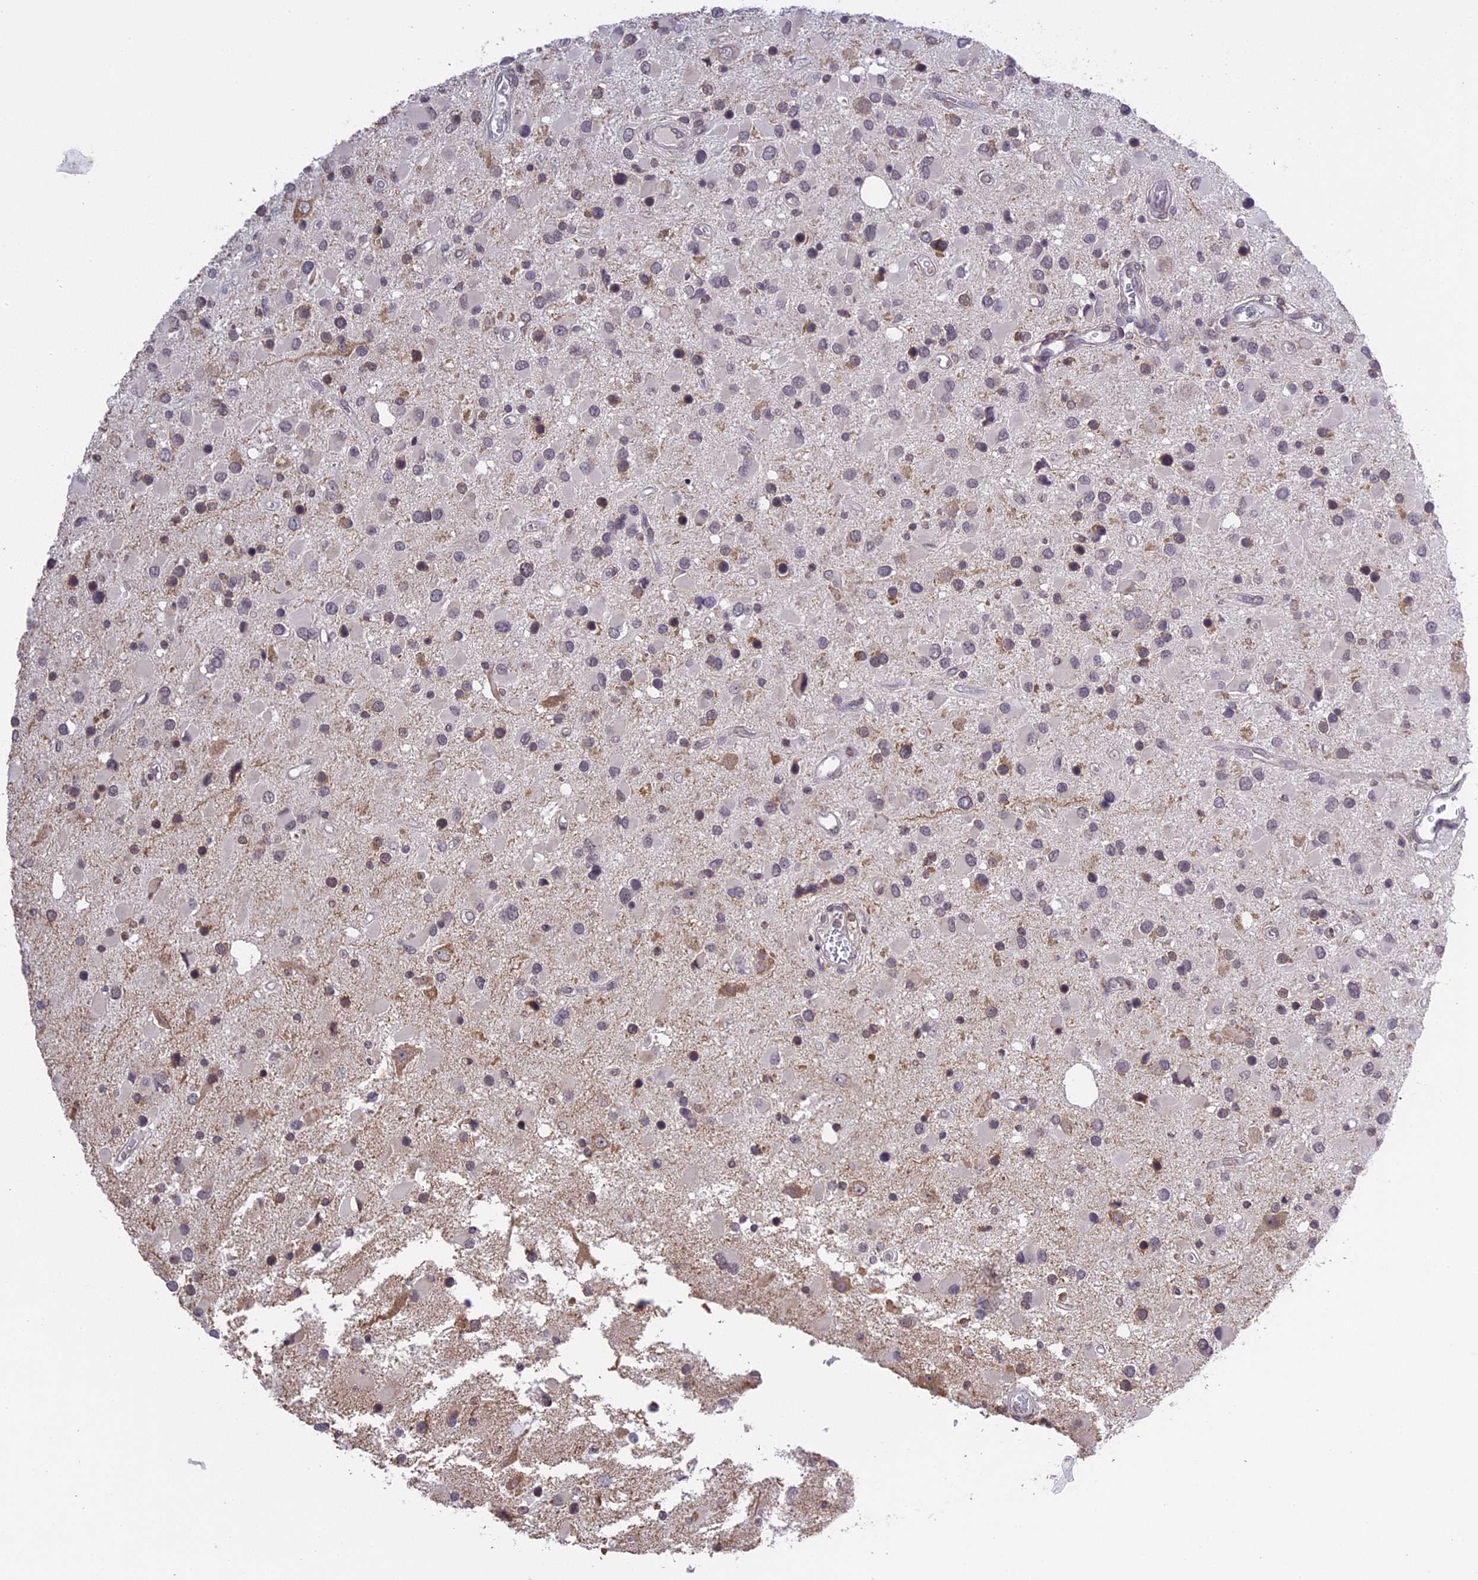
{"staining": {"intensity": "negative", "quantity": "none", "location": "none"}, "tissue": "glioma", "cell_type": "Tumor cells", "image_type": "cancer", "snomed": [{"axis": "morphology", "description": "Glioma, malignant, High grade"}, {"axis": "topography", "description": "Brain"}], "caption": "A photomicrograph of human malignant high-grade glioma is negative for staining in tumor cells. (DAB (3,3'-diaminobenzidine) immunohistochemistry (IHC) visualized using brightfield microscopy, high magnification).", "gene": "ERG28", "patient": {"sex": "male", "age": 53}}